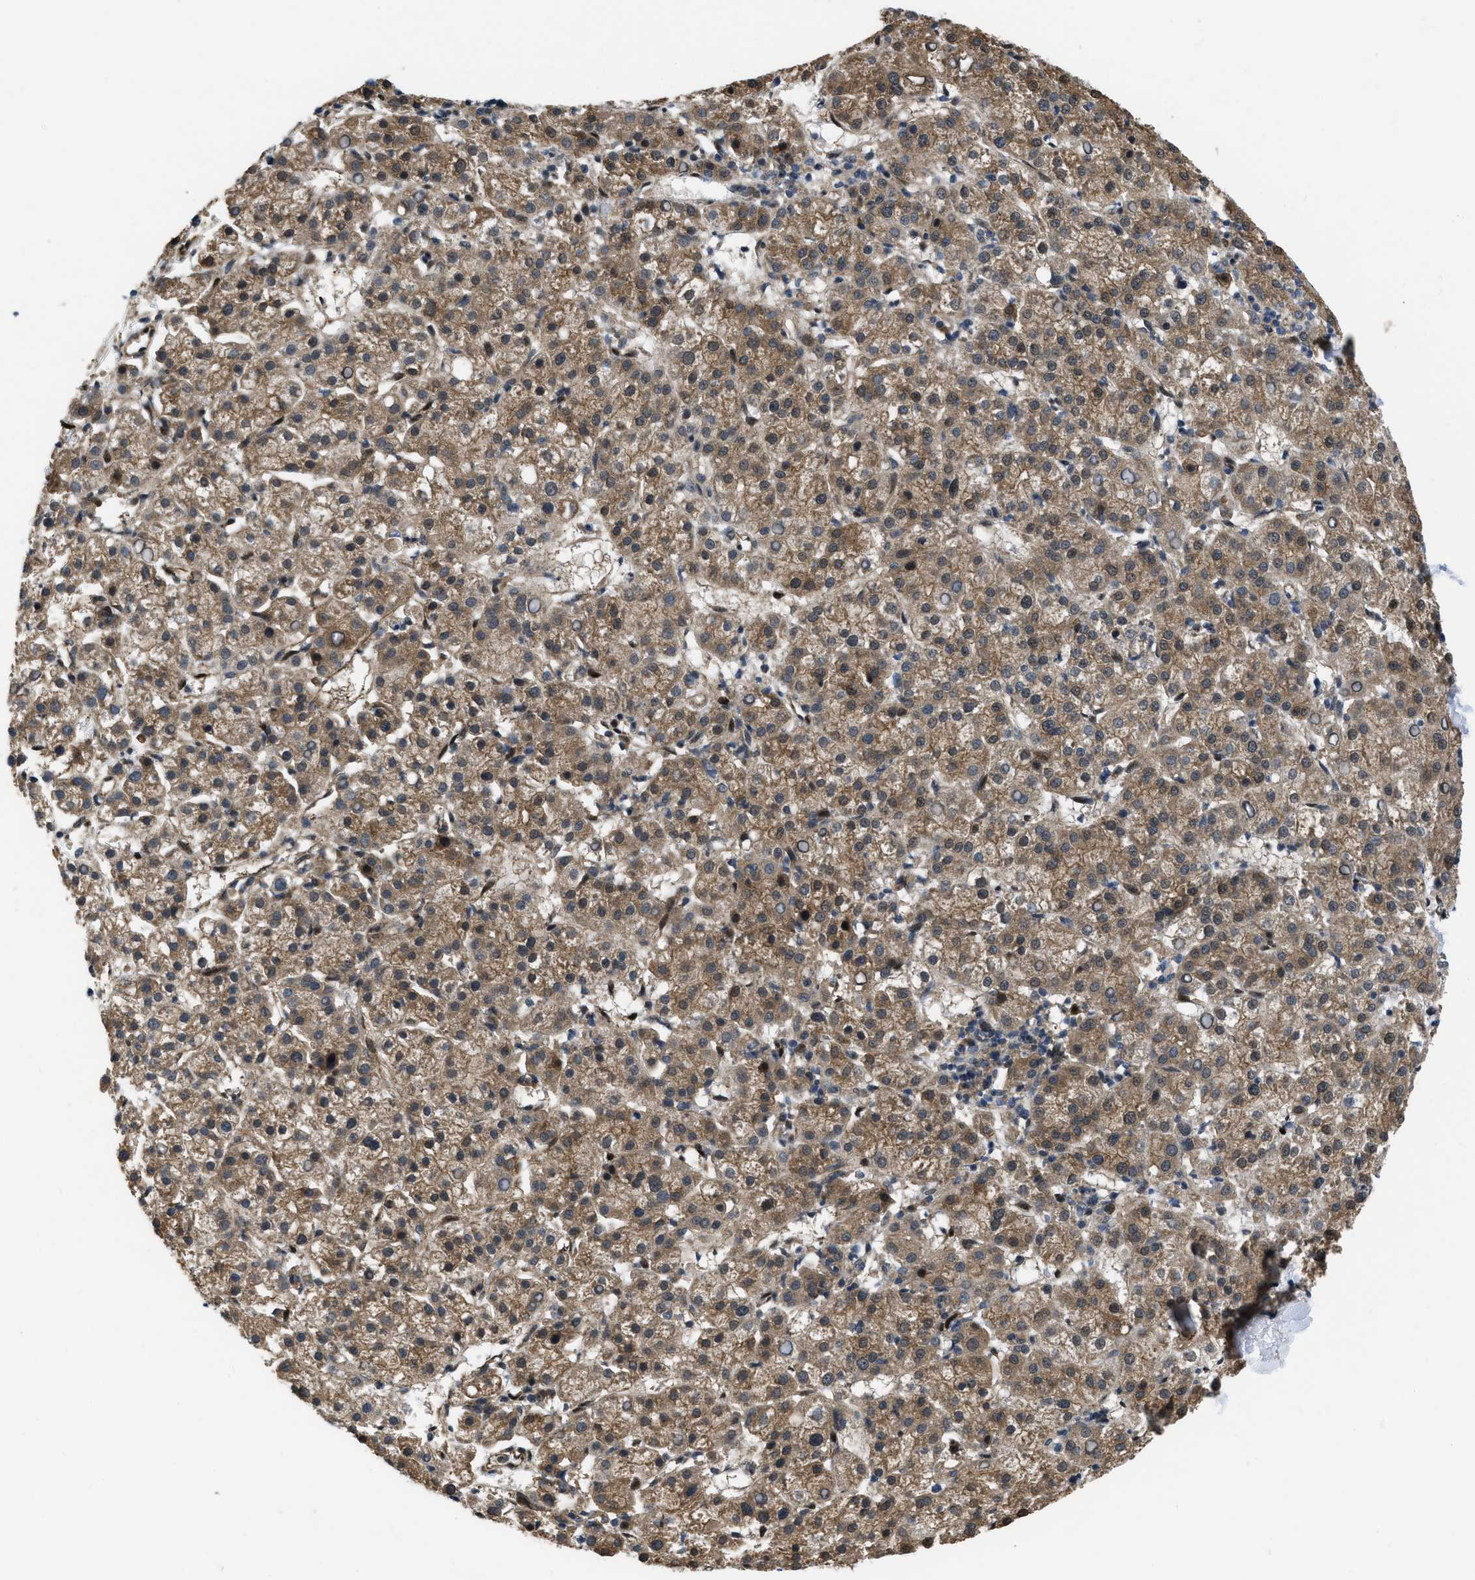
{"staining": {"intensity": "moderate", "quantity": ">75%", "location": "cytoplasmic/membranous"}, "tissue": "liver cancer", "cell_type": "Tumor cells", "image_type": "cancer", "snomed": [{"axis": "morphology", "description": "Carcinoma, Hepatocellular, NOS"}, {"axis": "topography", "description": "Liver"}], "caption": "Immunohistochemistry of human liver cancer (hepatocellular carcinoma) shows medium levels of moderate cytoplasmic/membranous positivity in approximately >75% of tumor cells. The protein of interest is stained brown, and the nuclei are stained in blue (DAB IHC with brightfield microscopy, high magnification).", "gene": "PPP2CB", "patient": {"sex": "female", "age": 58}}